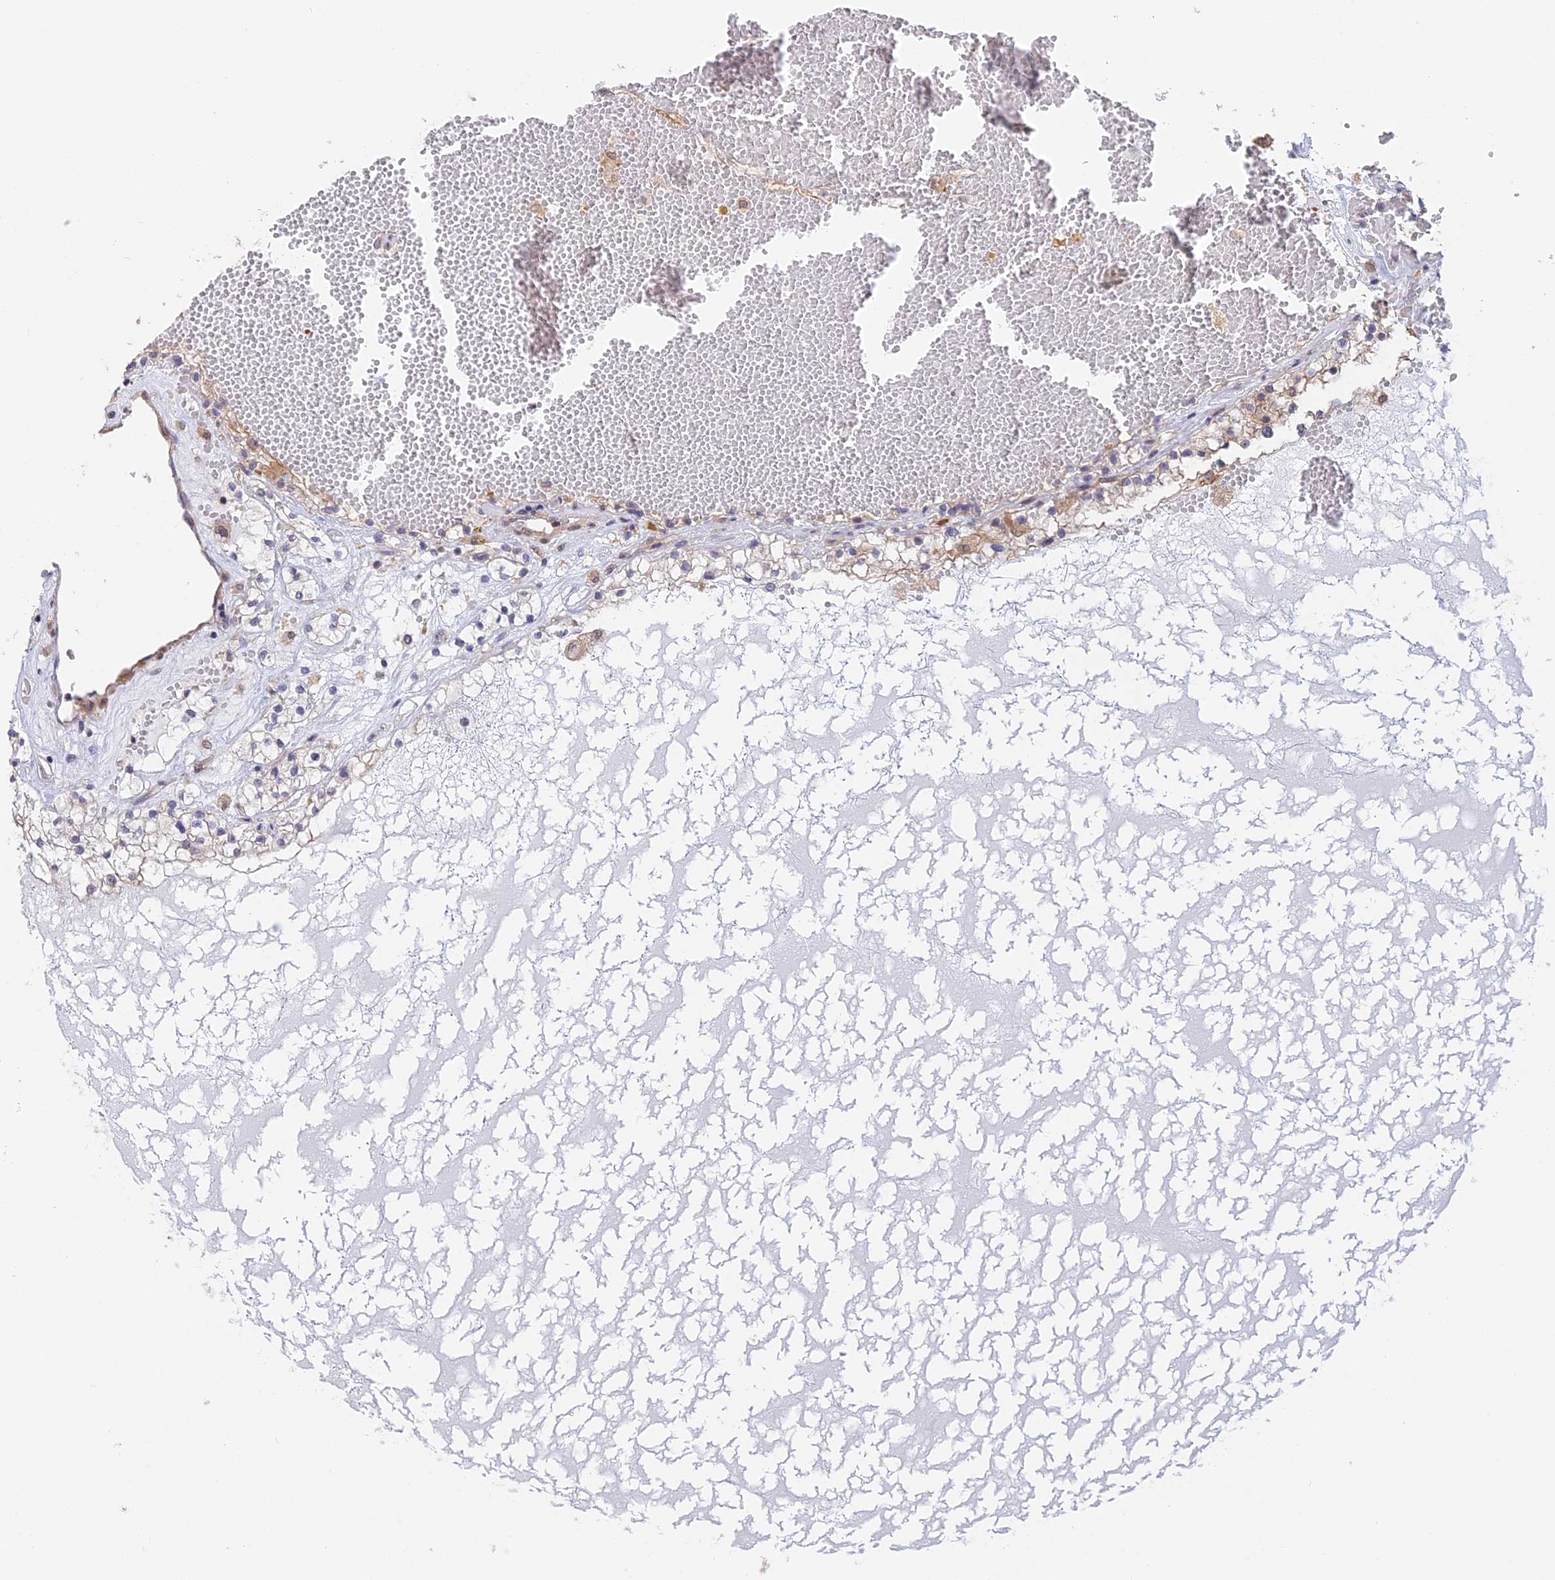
{"staining": {"intensity": "negative", "quantity": "none", "location": "none"}, "tissue": "renal cancer", "cell_type": "Tumor cells", "image_type": "cancer", "snomed": [{"axis": "morphology", "description": "Normal tissue, NOS"}, {"axis": "morphology", "description": "Adenocarcinoma, NOS"}, {"axis": "topography", "description": "Kidney"}], "caption": "This photomicrograph is of adenocarcinoma (renal) stained with immunohistochemistry (IHC) to label a protein in brown with the nuclei are counter-stained blue. There is no positivity in tumor cells. (DAB IHC visualized using brightfield microscopy, high magnification).", "gene": "STUB1", "patient": {"sex": "male", "age": 68}}